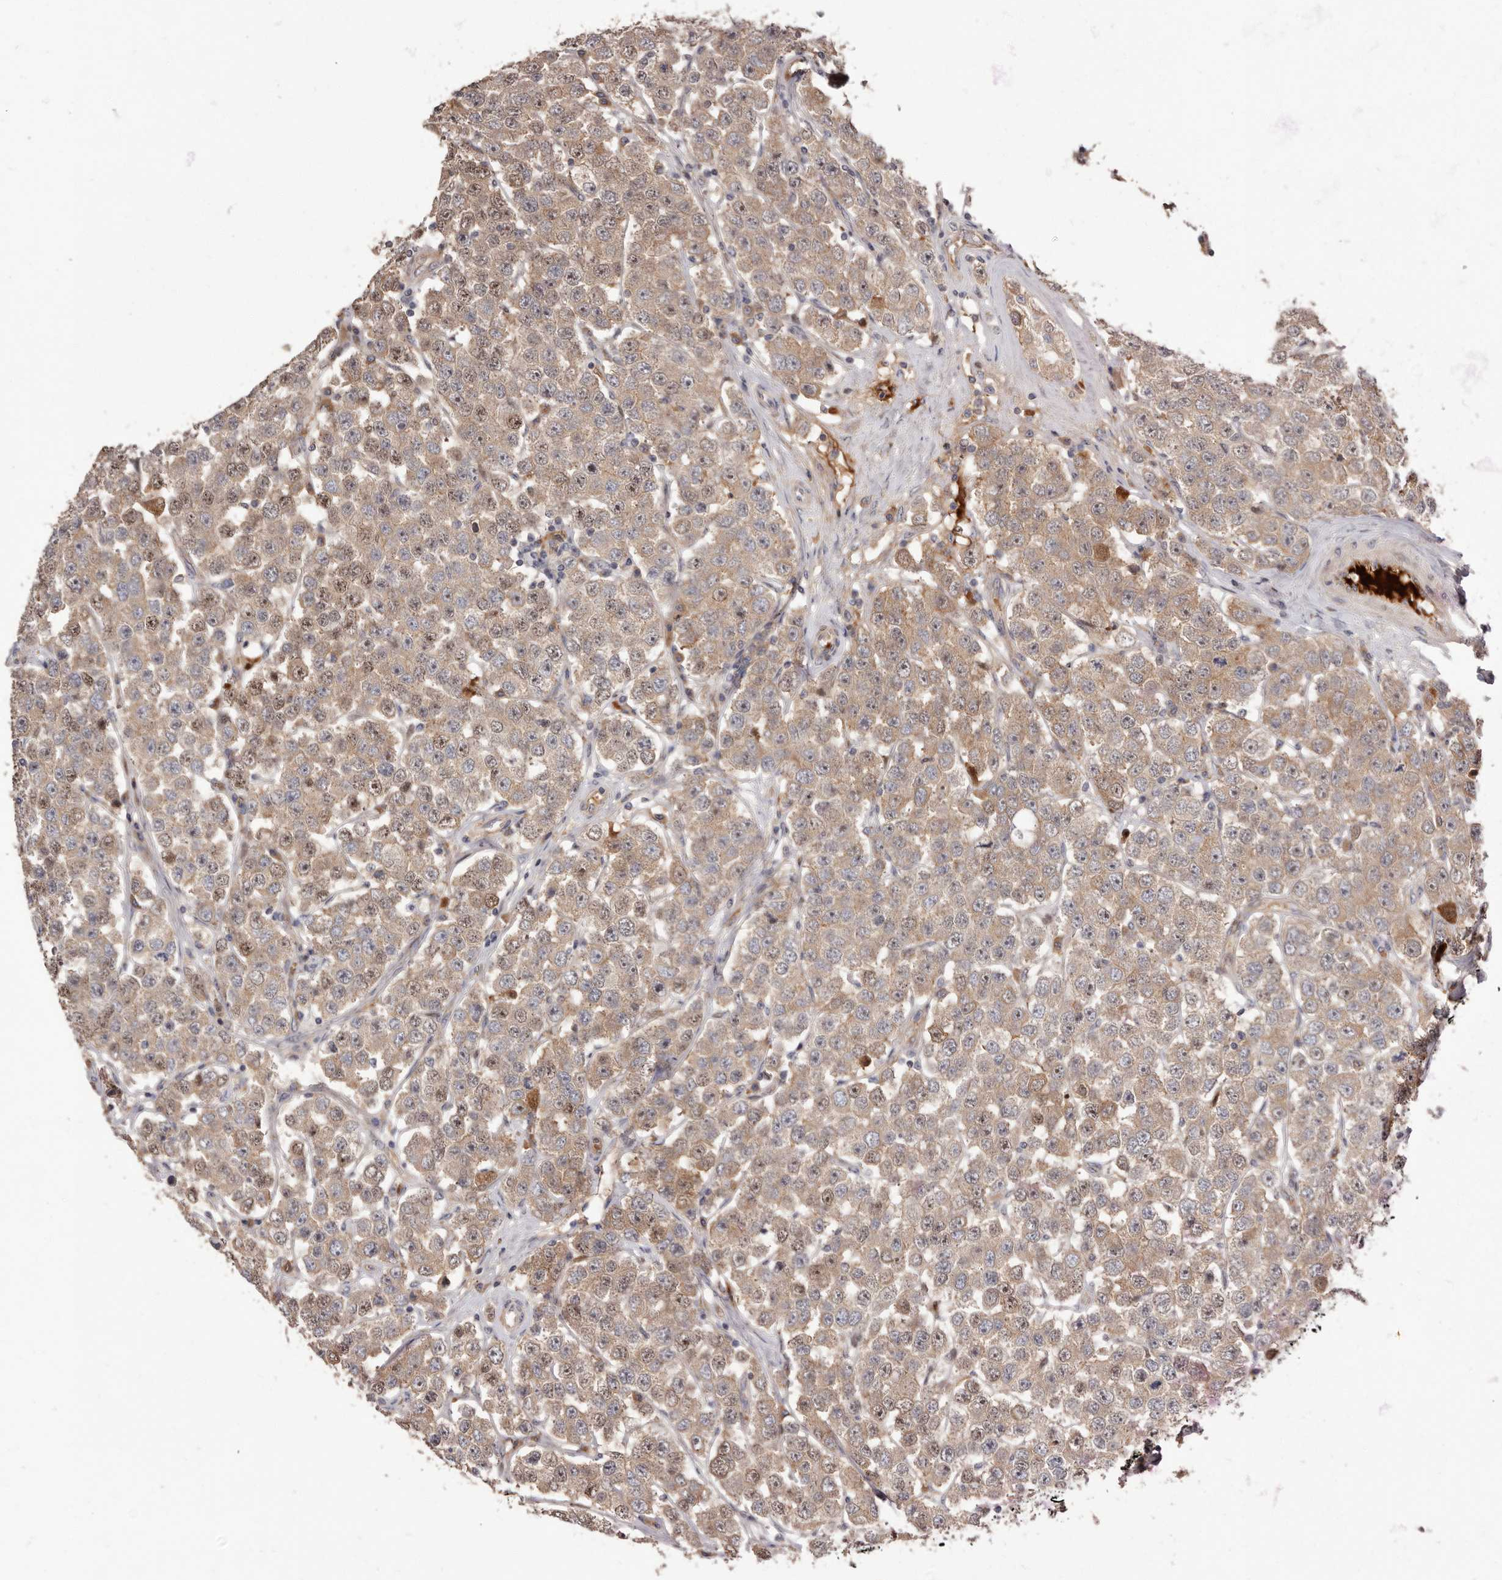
{"staining": {"intensity": "moderate", "quantity": ">75%", "location": "cytoplasmic/membranous,nuclear"}, "tissue": "testis cancer", "cell_type": "Tumor cells", "image_type": "cancer", "snomed": [{"axis": "morphology", "description": "Seminoma, NOS"}, {"axis": "topography", "description": "Testis"}], "caption": "A brown stain shows moderate cytoplasmic/membranous and nuclear positivity of a protein in testis cancer tumor cells. (Brightfield microscopy of DAB IHC at high magnification).", "gene": "DOP1A", "patient": {"sex": "male", "age": 28}}